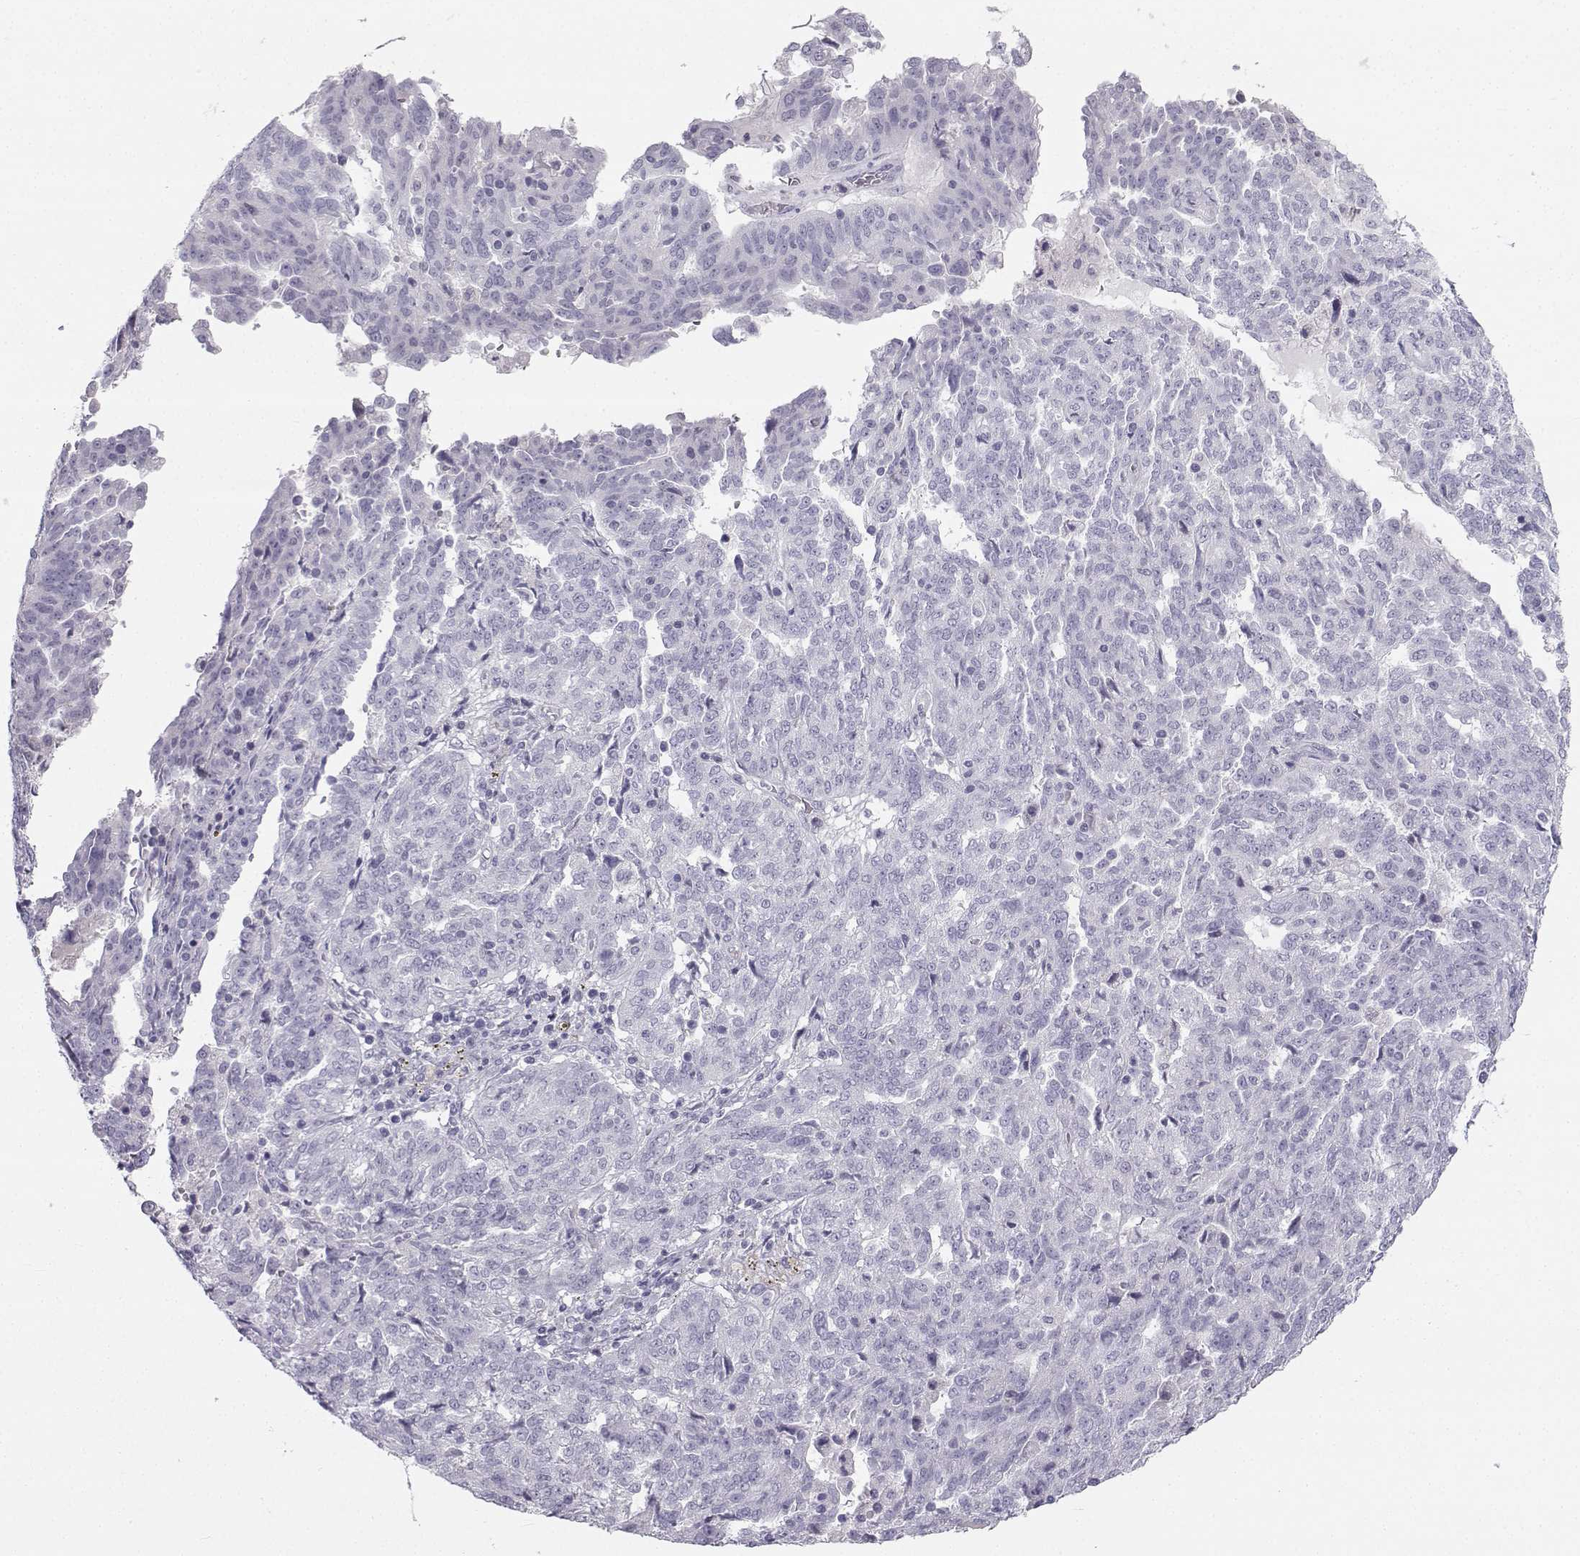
{"staining": {"intensity": "negative", "quantity": "none", "location": "none"}, "tissue": "ovarian cancer", "cell_type": "Tumor cells", "image_type": "cancer", "snomed": [{"axis": "morphology", "description": "Cystadenocarcinoma, serous, NOS"}, {"axis": "topography", "description": "Ovary"}], "caption": "There is no significant staining in tumor cells of ovarian cancer (serous cystadenocarcinoma).", "gene": "SYCE1", "patient": {"sex": "female", "age": 67}}